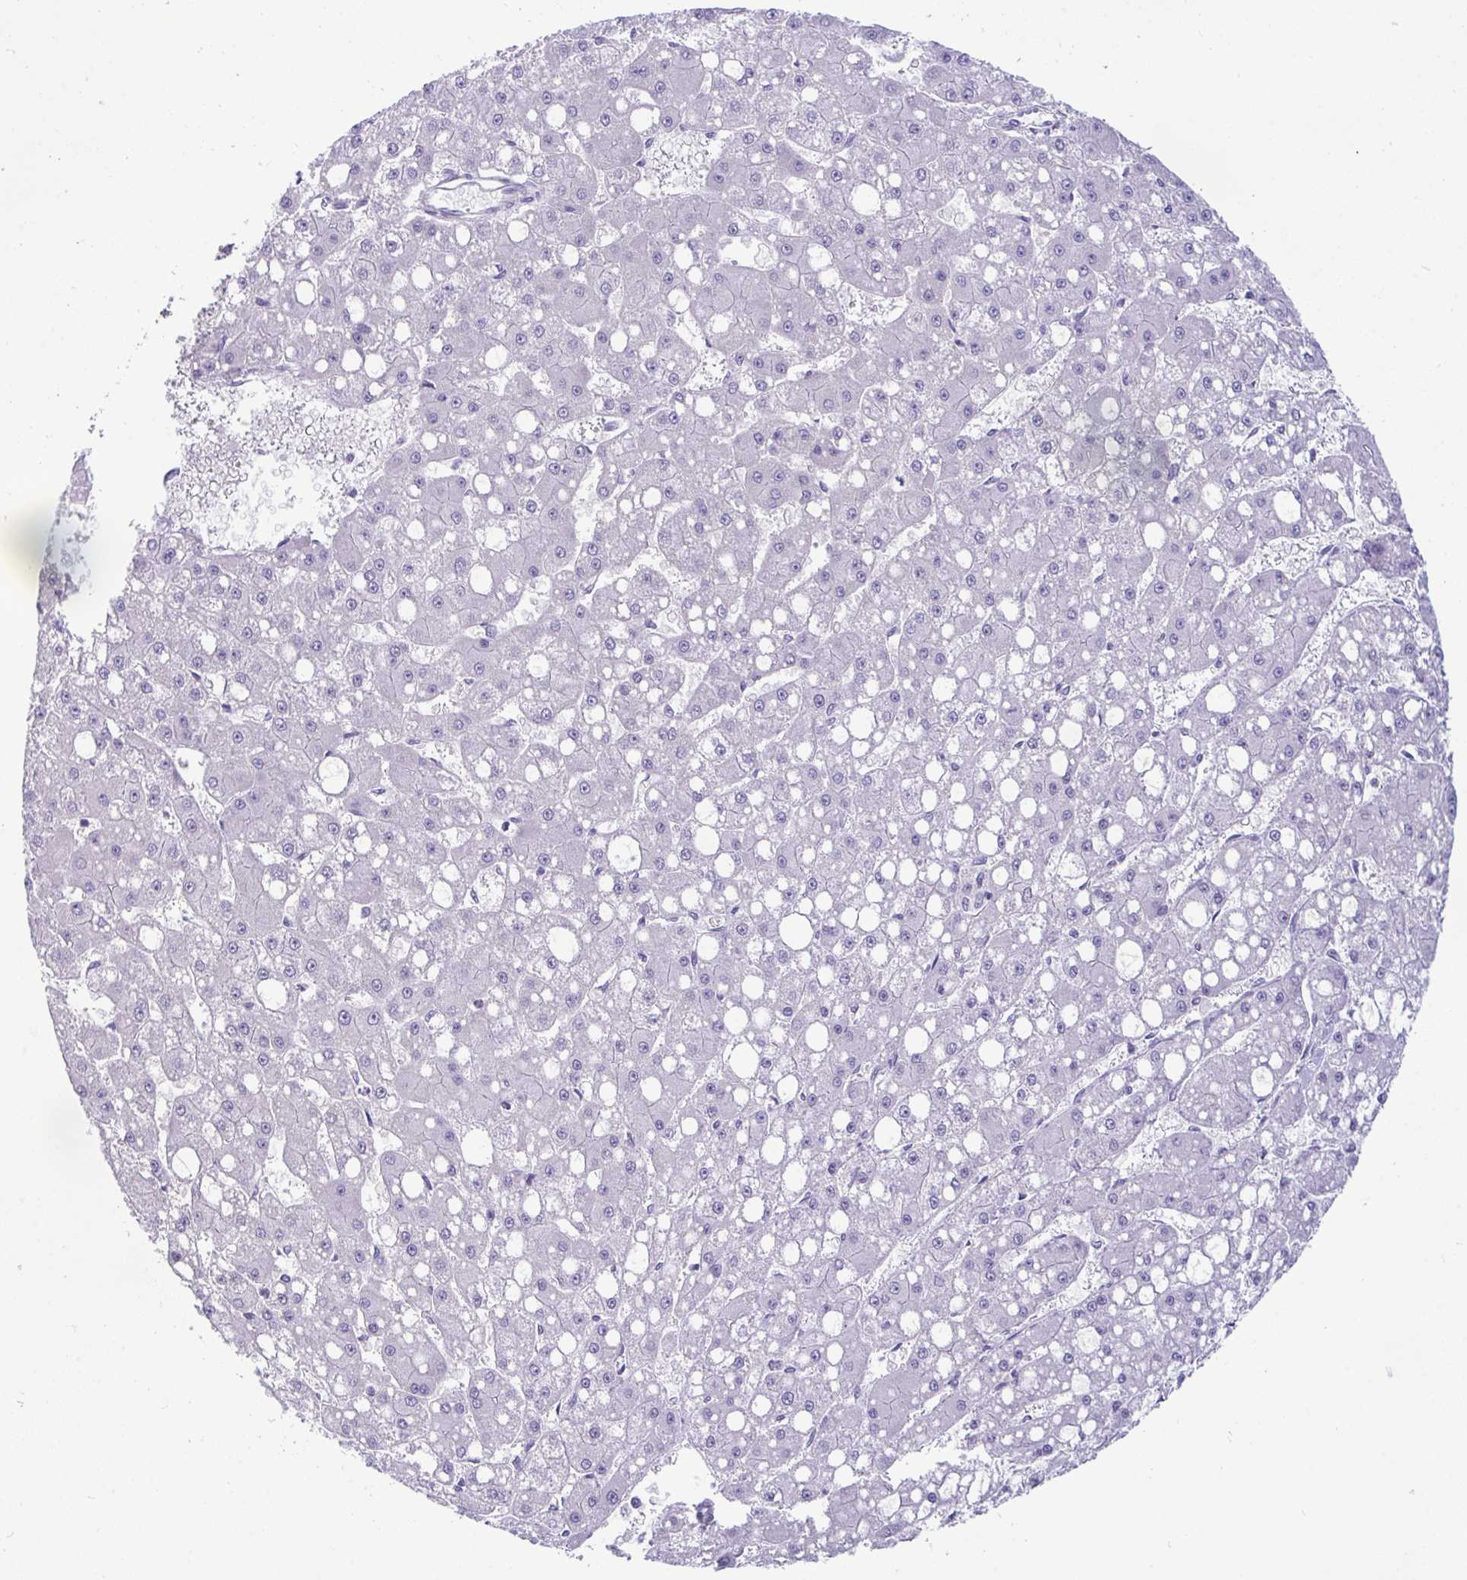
{"staining": {"intensity": "negative", "quantity": "none", "location": "none"}, "tissue": "liver cancer", "cell_type": "Tumor cells", "image_type": "cancer", "snomed": [{"axis": "morphology", "description": "Carcinoma, Hepatocellular, NOS"}, {"axis": "topography", "description": "Liver"}], "caption": "An IHC photomicrograph of liver cancer (hepatocellular carcinoma) is shown. There is no staining in tumor cells of liver cancer (hepatocellular carcinoma).", "gene": "DTX3", "patient": {"sex": "male", "age": 67}}